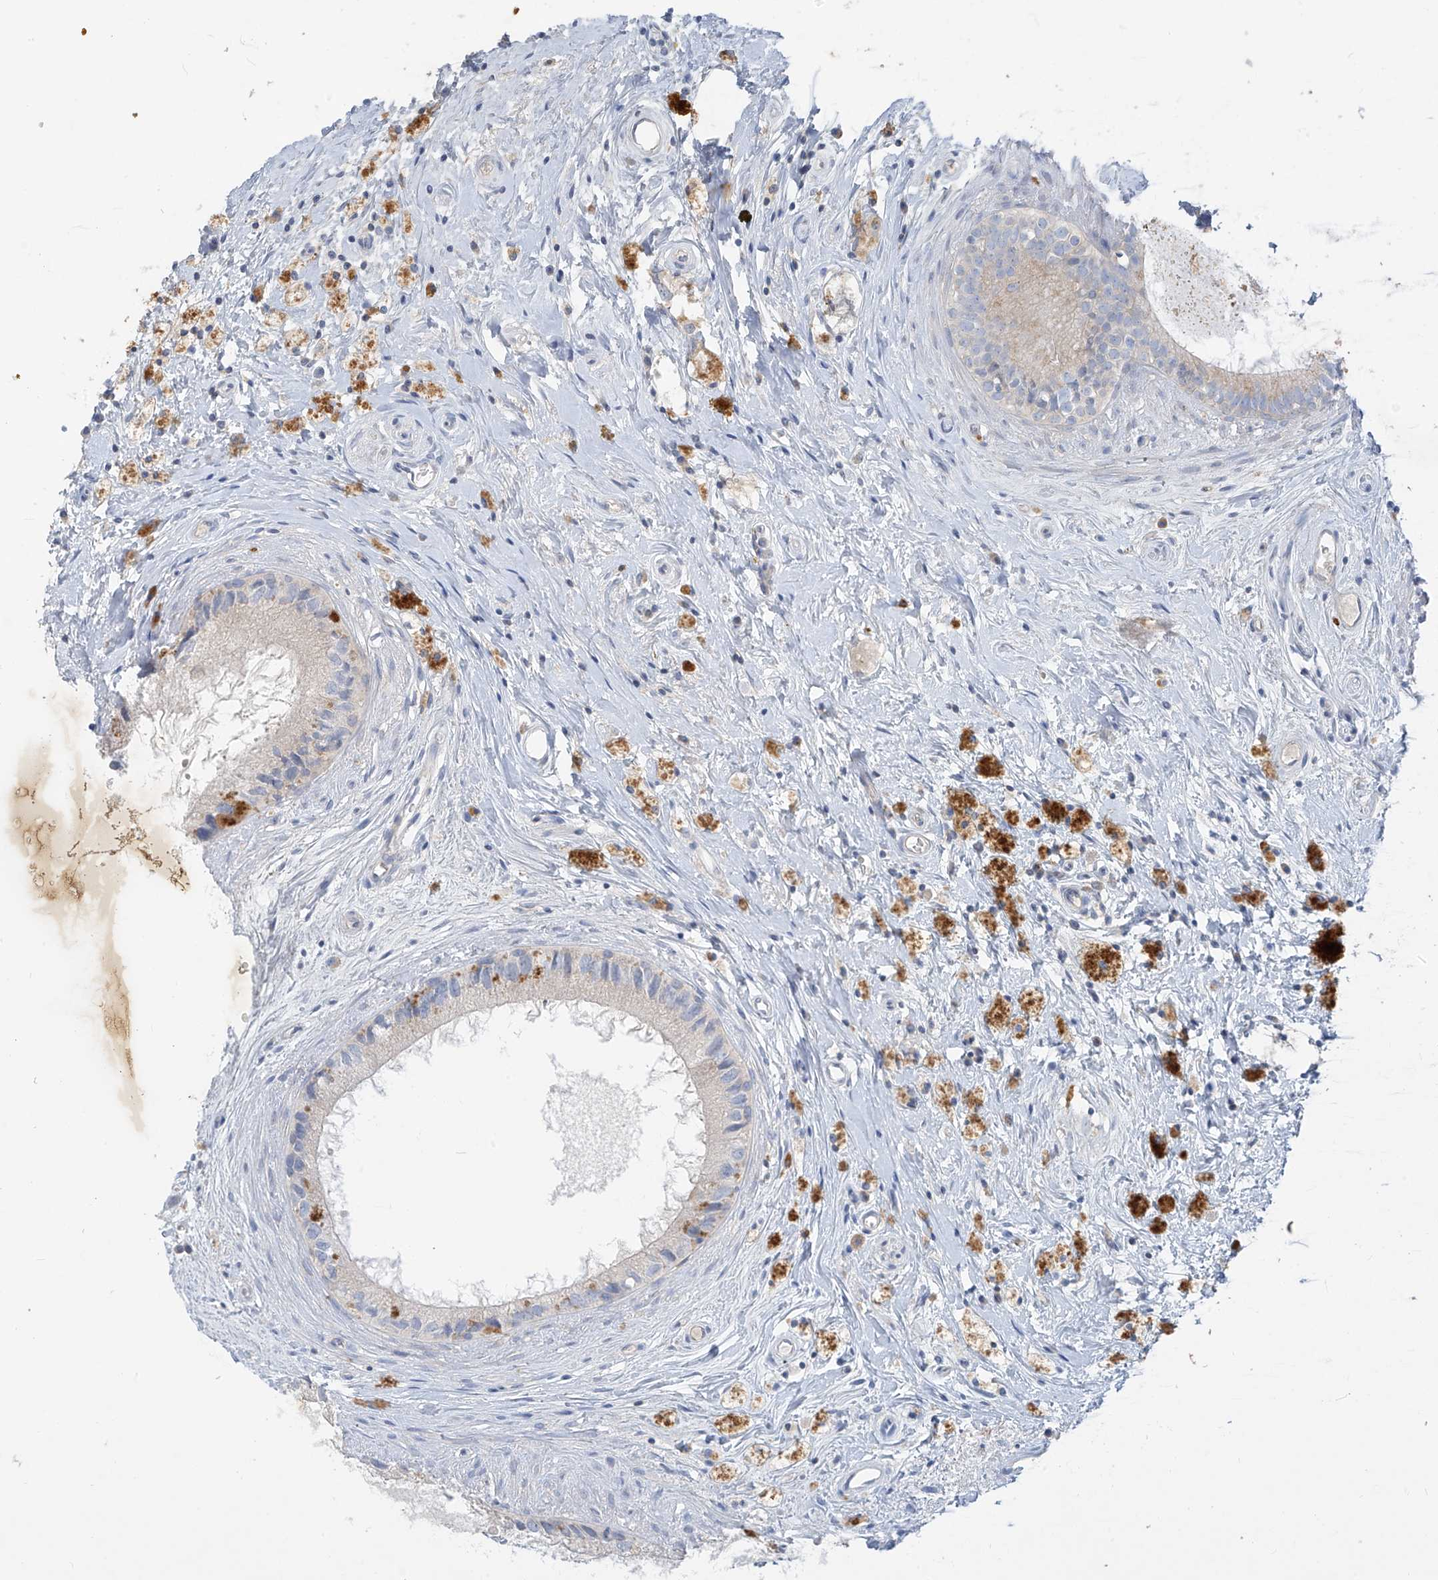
{"staining": {"intensity": "weak", "quantity": "<25%", "location": "cytoplasmic/membranous"}, "tissue": "epididymis", "cell_type": "Glandular cells", "image_type": "normal", "snomed": [{"axis": "morphology", "description": "Normal tissue, NOS"}, {"axis": "topography", "description": "Epididymis"}], "caption": "A photomicrograph of epididymis stained for a protein displays no brown staining in glandular cells. Brightfield microscopy of IHC stained with DAB (3,3'-diaminobenzidine) (brown) and hematoxylin (blue), captured at high magnification.", "gene": "DGKQ", "patient": {"sex": "male", "age": 80}}